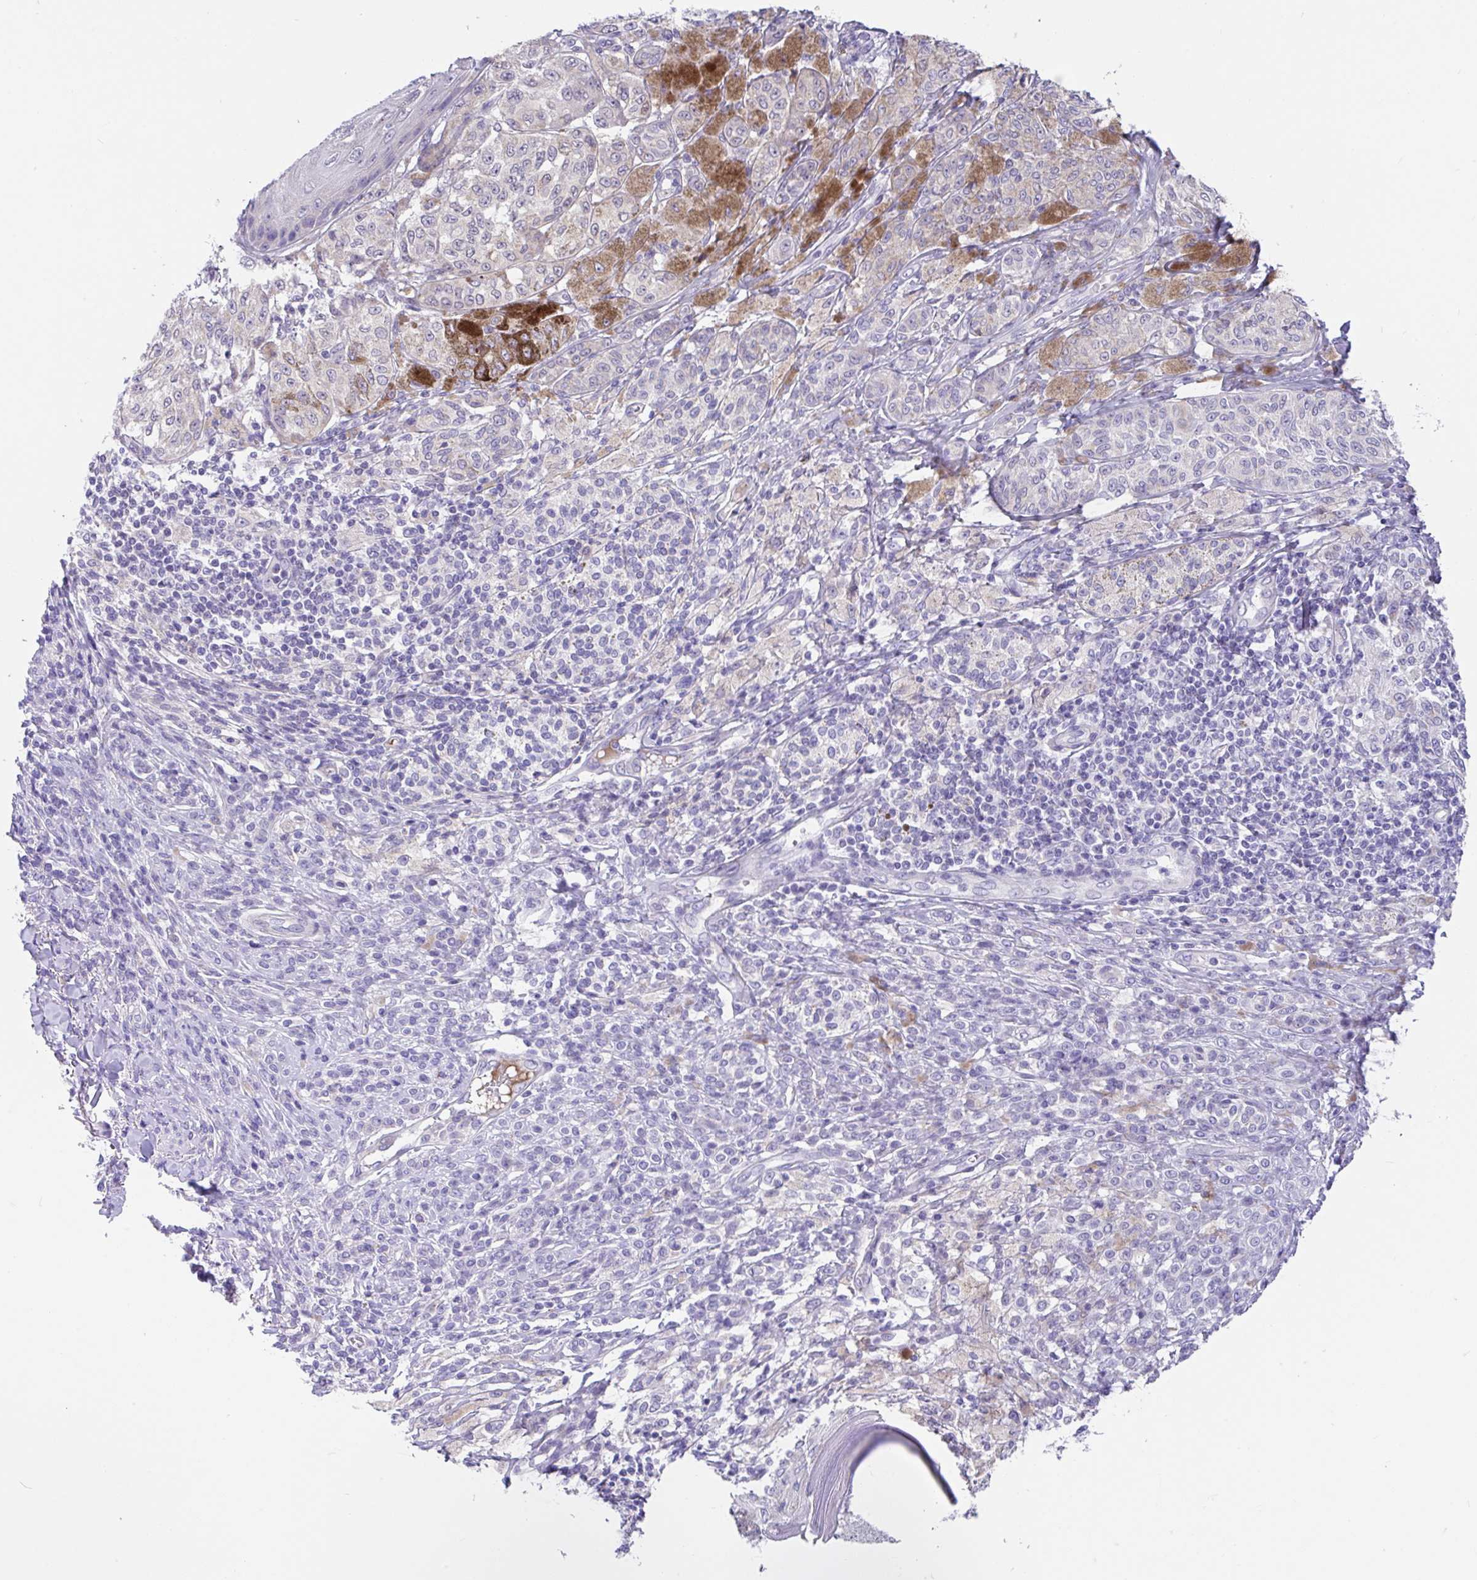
{"staining": {"intensity": "negative", "quantity": "none", "location": "none"}, "tissue": "melanoma", "cell_type": "Tumor cells", "image_type": "cancer", "snomed": [{"axis": "morphology", "description": "Malignant melanoma, NOS"}, {"axis": "topography", "description": "Skin"}], "caption": "Human malignant melanoma stained for a protein using IHC shows no staining in tumor cells.", "gene": "CCSAP", "patient": {"sex": "male", "age": 42}}